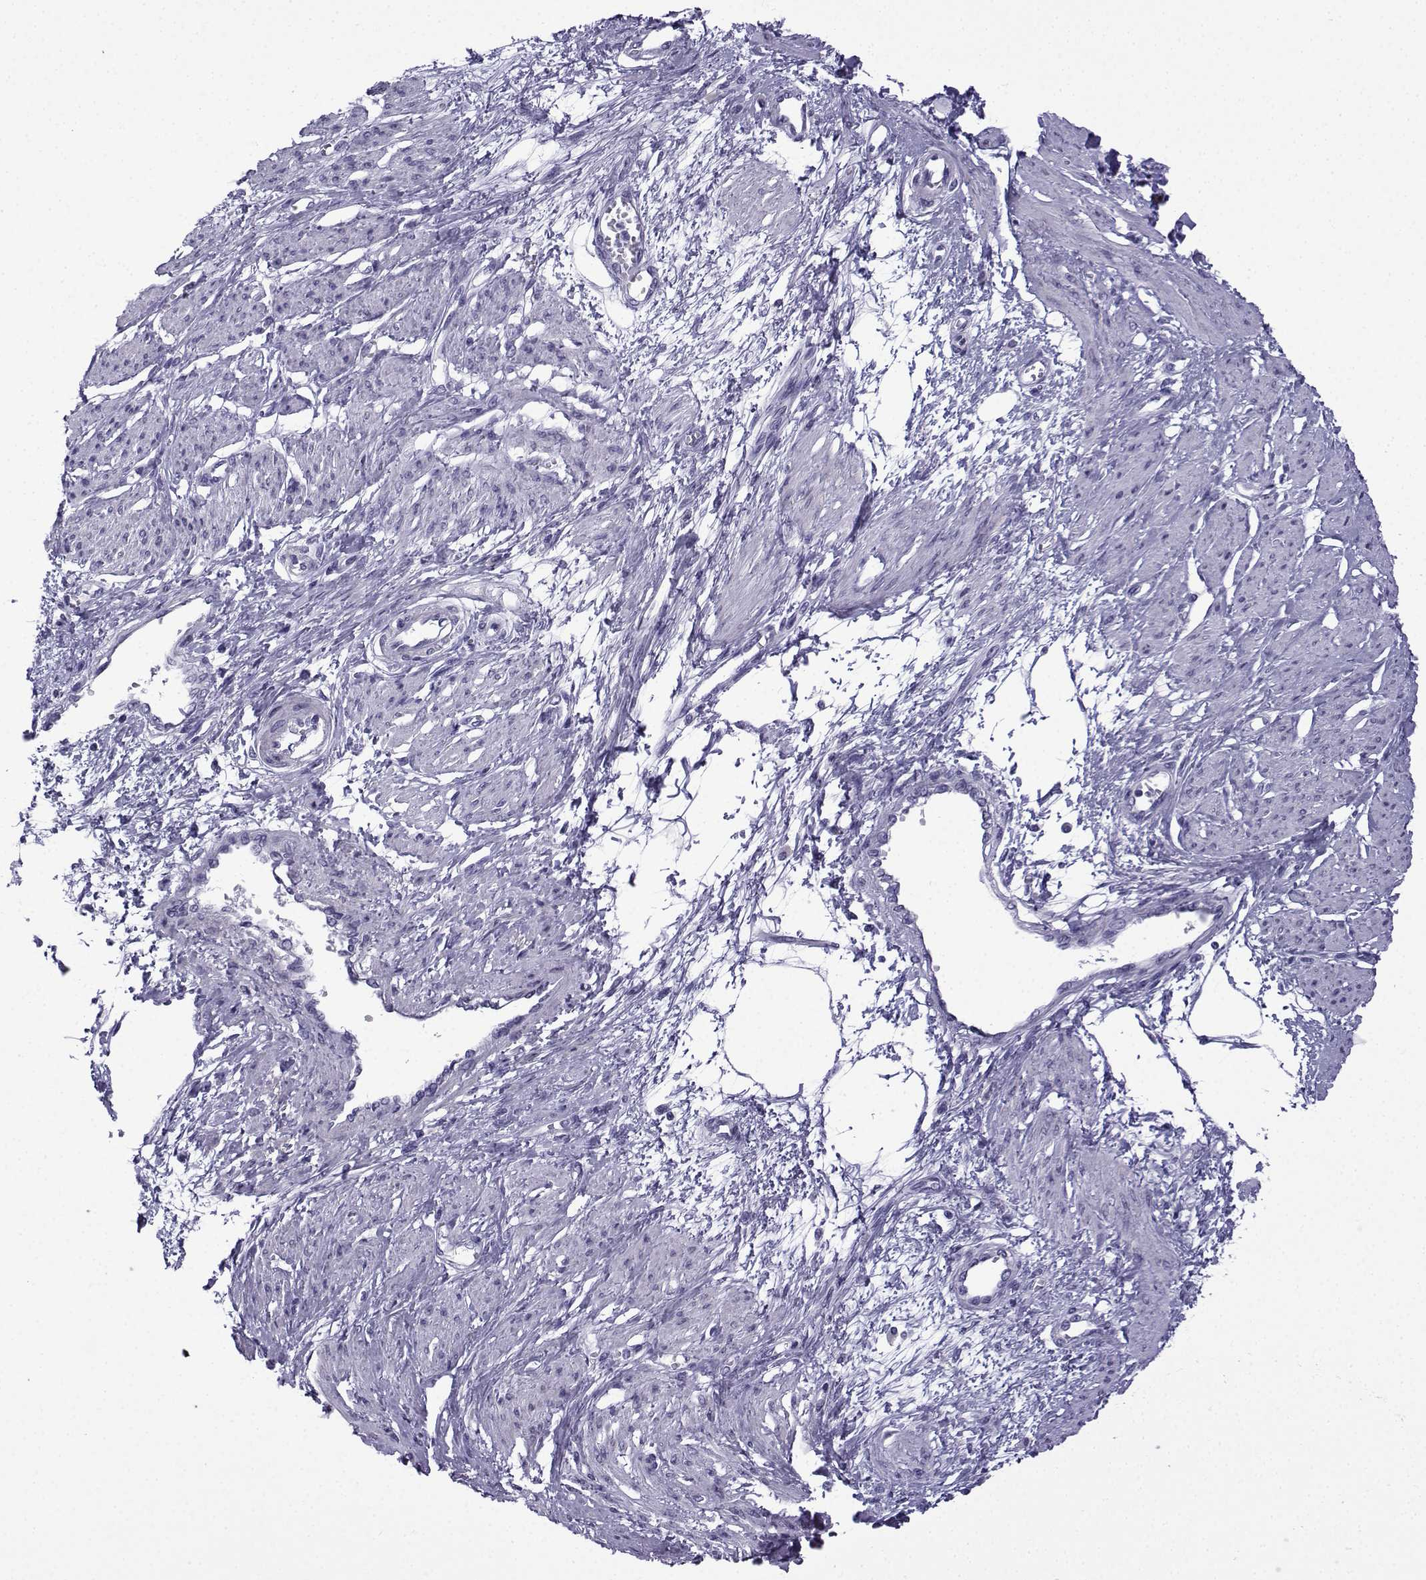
{"staining": {"intensity": "negative", "quantity": "none", "location": "none"}, "tissue": "smooth muscle", "cell_type": "Smooth muscle cells", "image_type": "normal", "snomed": [{"axis": "morphology", "description": "Normal tissue, NOS"}, {"axis": "topography", "description": "Smooth muscle"}, {"axis": "topography", "description": "Uterus"}], "caption": "Human smooth muscle stained for a protein using immunohistochemistry (IHC) reveals no staining in smooth muscle cells.", "gene": "ACRBP", "patient": {"sex": "female", "age": 39}}